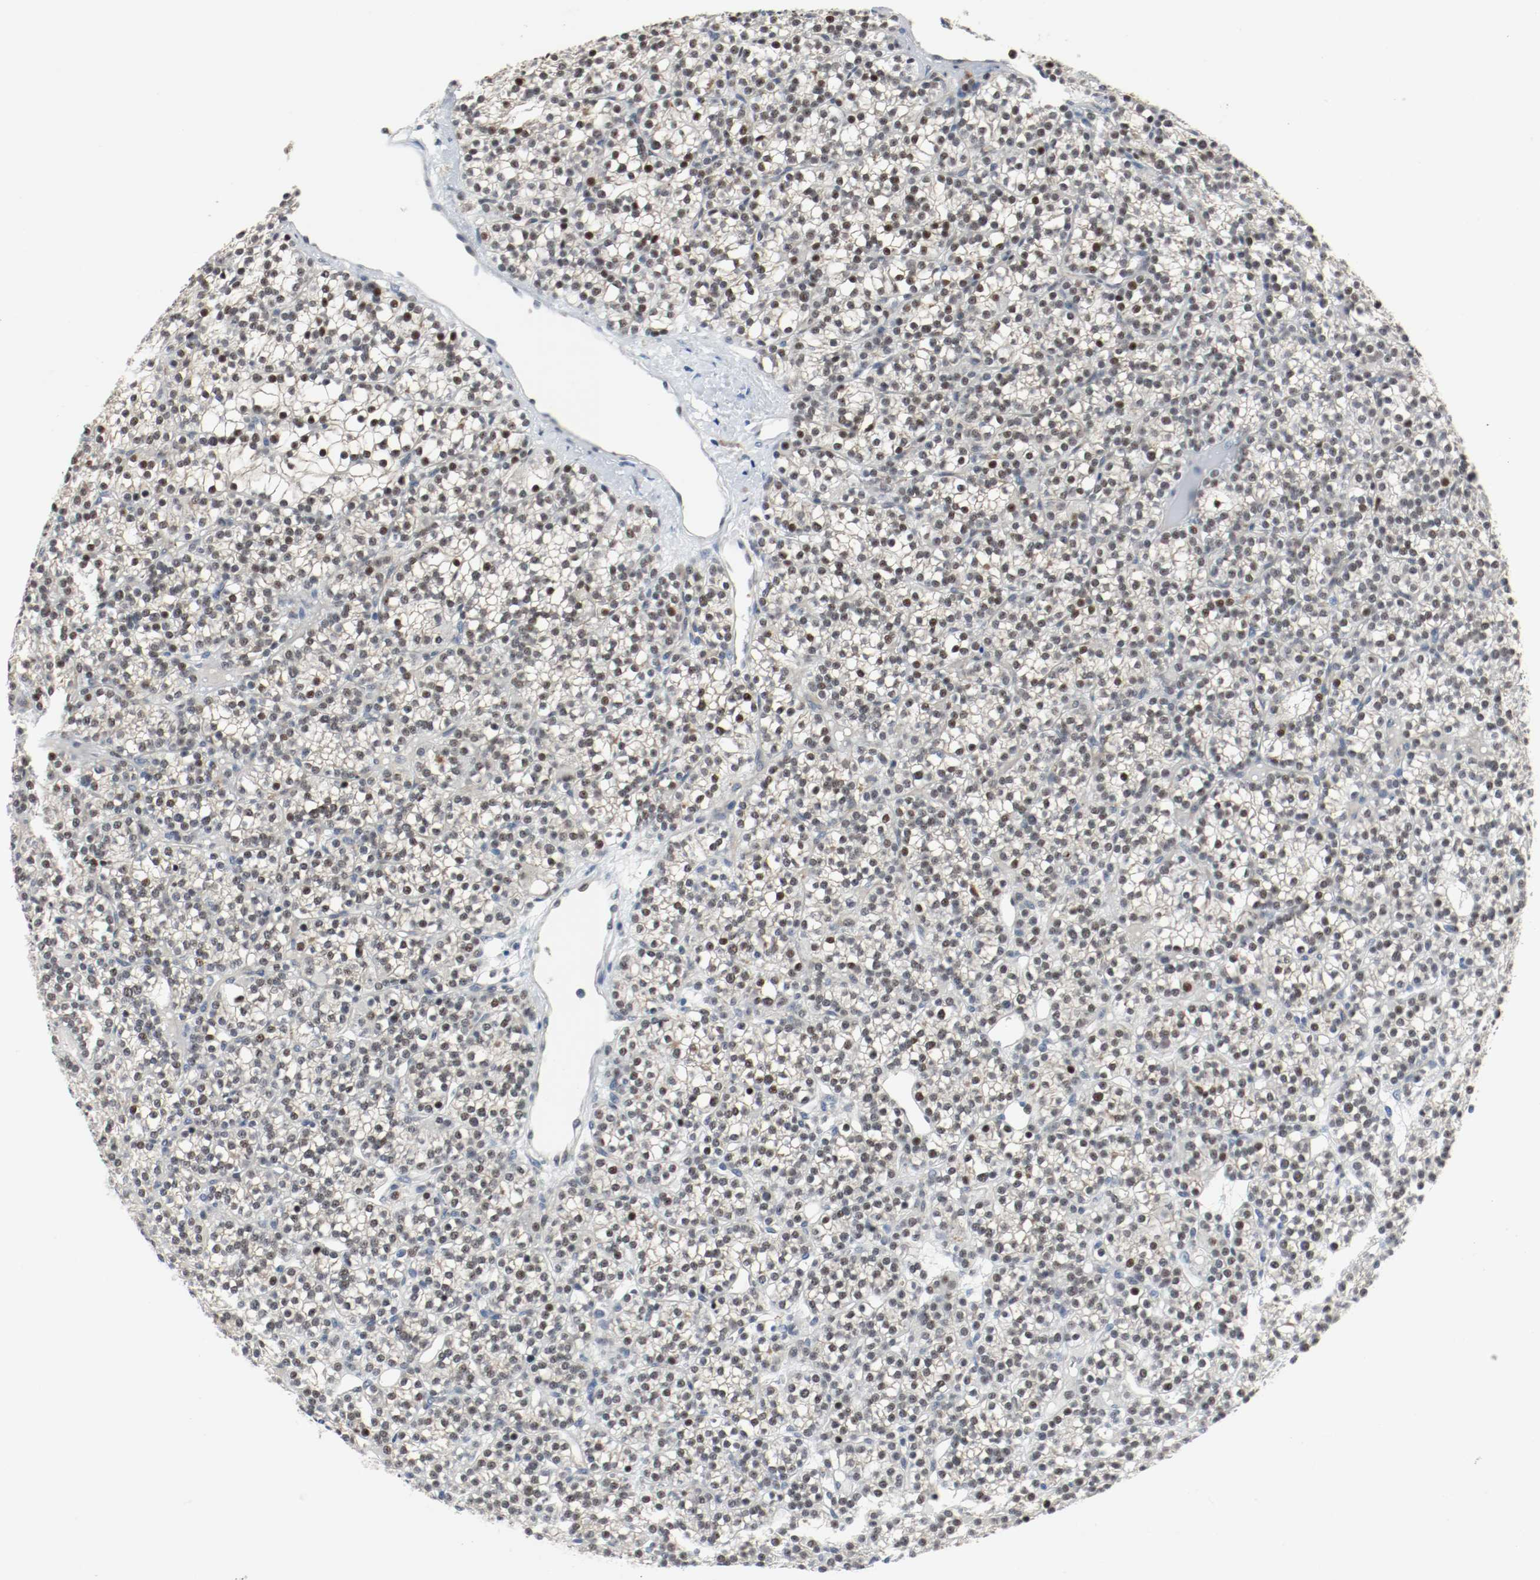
{"staining": {"intensity": "moderate", "quantity": "25%-75%", "location": "nuclear"}, "tissue": "parathyroid gland", "cell_type": "Glandular cells", "image_type": "normal", "snomed": [{"axis": "morphology", "description": "Normal tissue, NOS"}, {"axis": "topography", "description": "Parathyroid gland"}], "caption": "Immunohistochemistry staining of normal parathyroid gland, which reveals medium levels of moderate nuclear positivity in approximately 25%-75% of glandular cells indicating moderate nuclear protein expression. The staining was performed using DAB (3,3'-diaminobenzidine) (brown) for protein detection and nuclei were counterstained in hematoxylin (blue).", "gene": "ASH1L", "patient": {"sex": "female", "age": 50}}